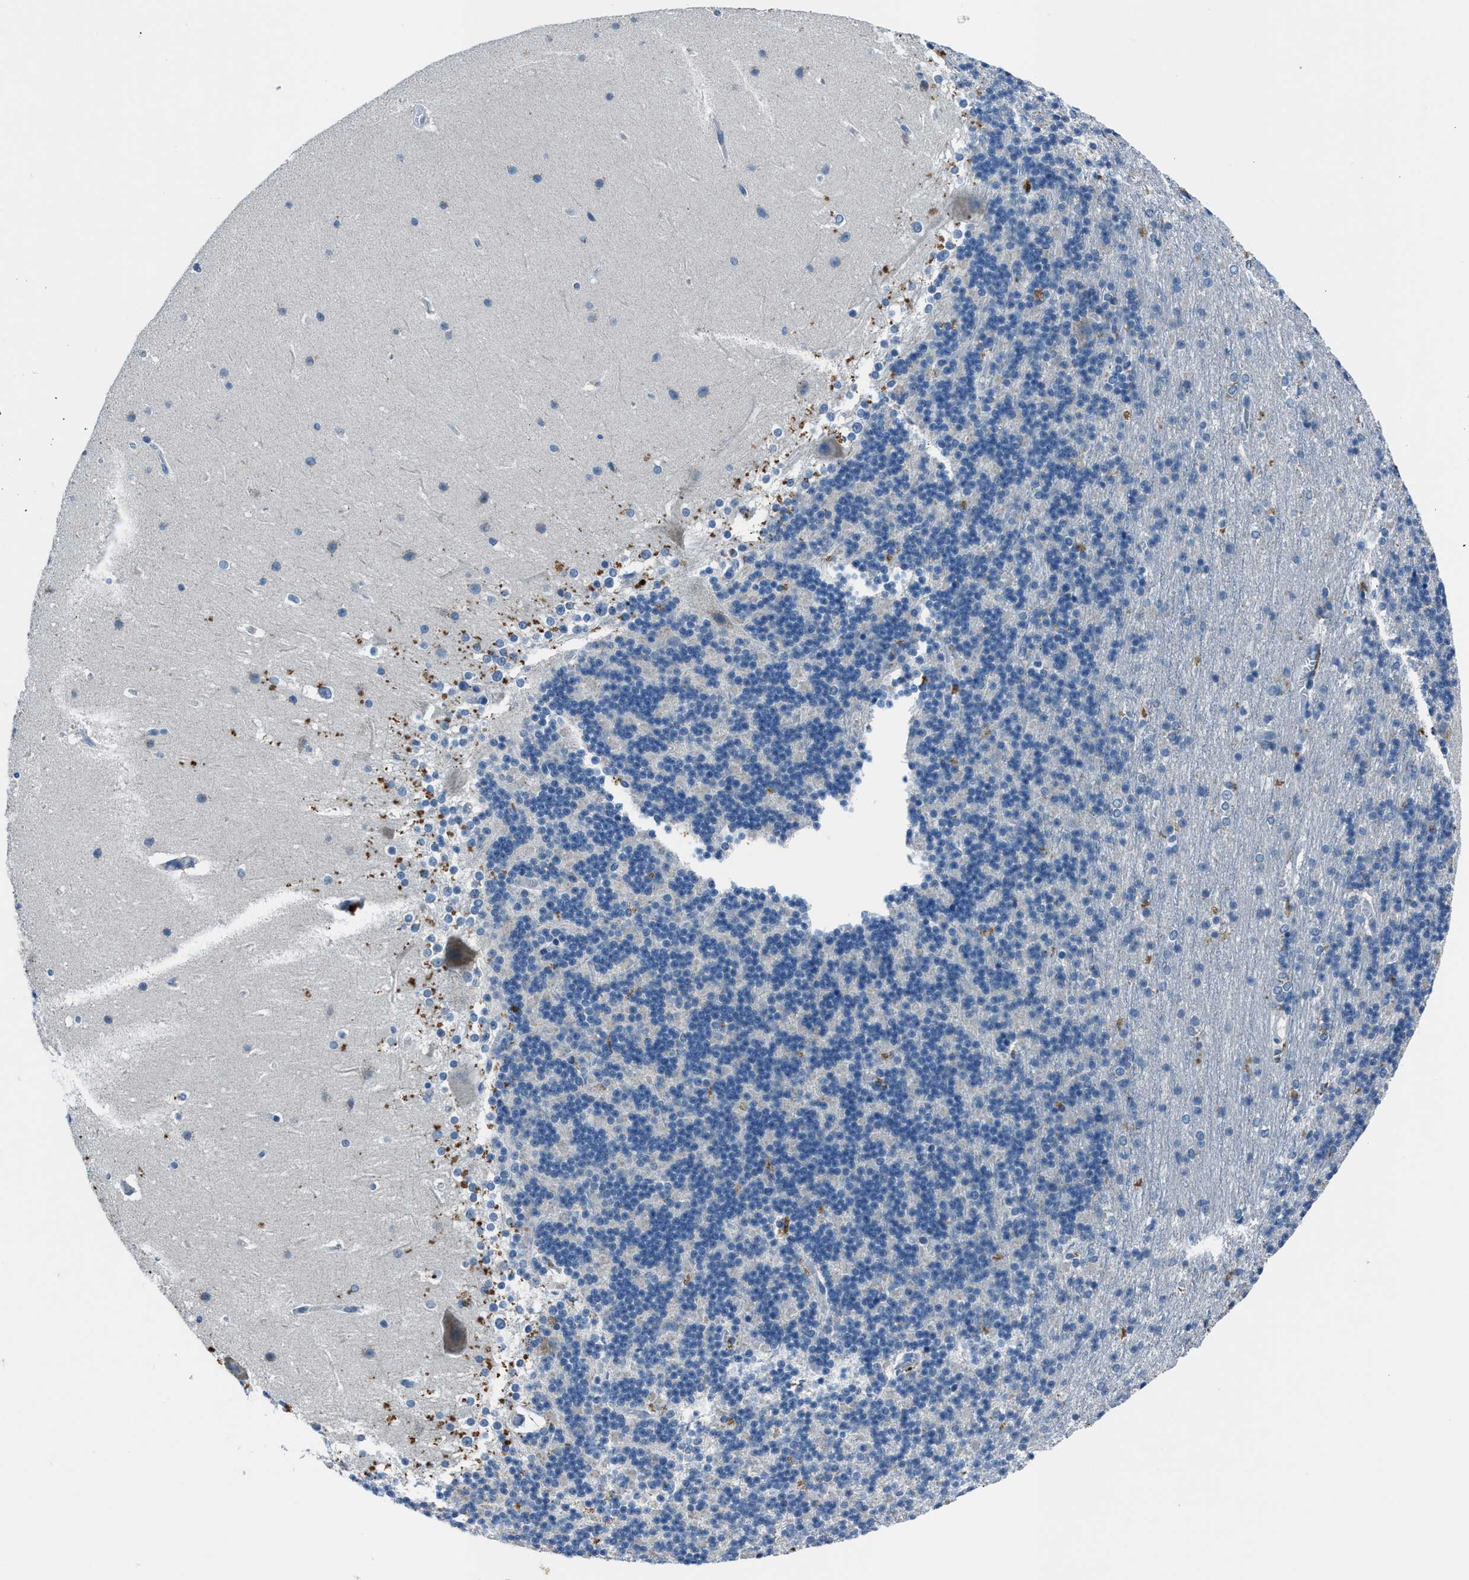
{"staining": {"intensity": "negative", "quantity": "none", "location": "none"}, "tissue": "cerebellum", "cell_type": "Cells in granular layer", "image_type": "normal", "snomed": [{"axis": "morphology", "description": "Normal tissue, NOS"}, {"axis": "topography", "description": "Cerebellum"}], "caption": "The IHC histopathology image has no significant positivity in cells in granular layer of cerebellum. The staining was performed using DAB (3,3'-diaminobenzidine) to visualize the protein expression in brown, while the nuclei were stained in blue with hematoxylin (Magnification: 20x).", "gene": "ADAM2", "patient": {"sex": "female", "age": 19}}